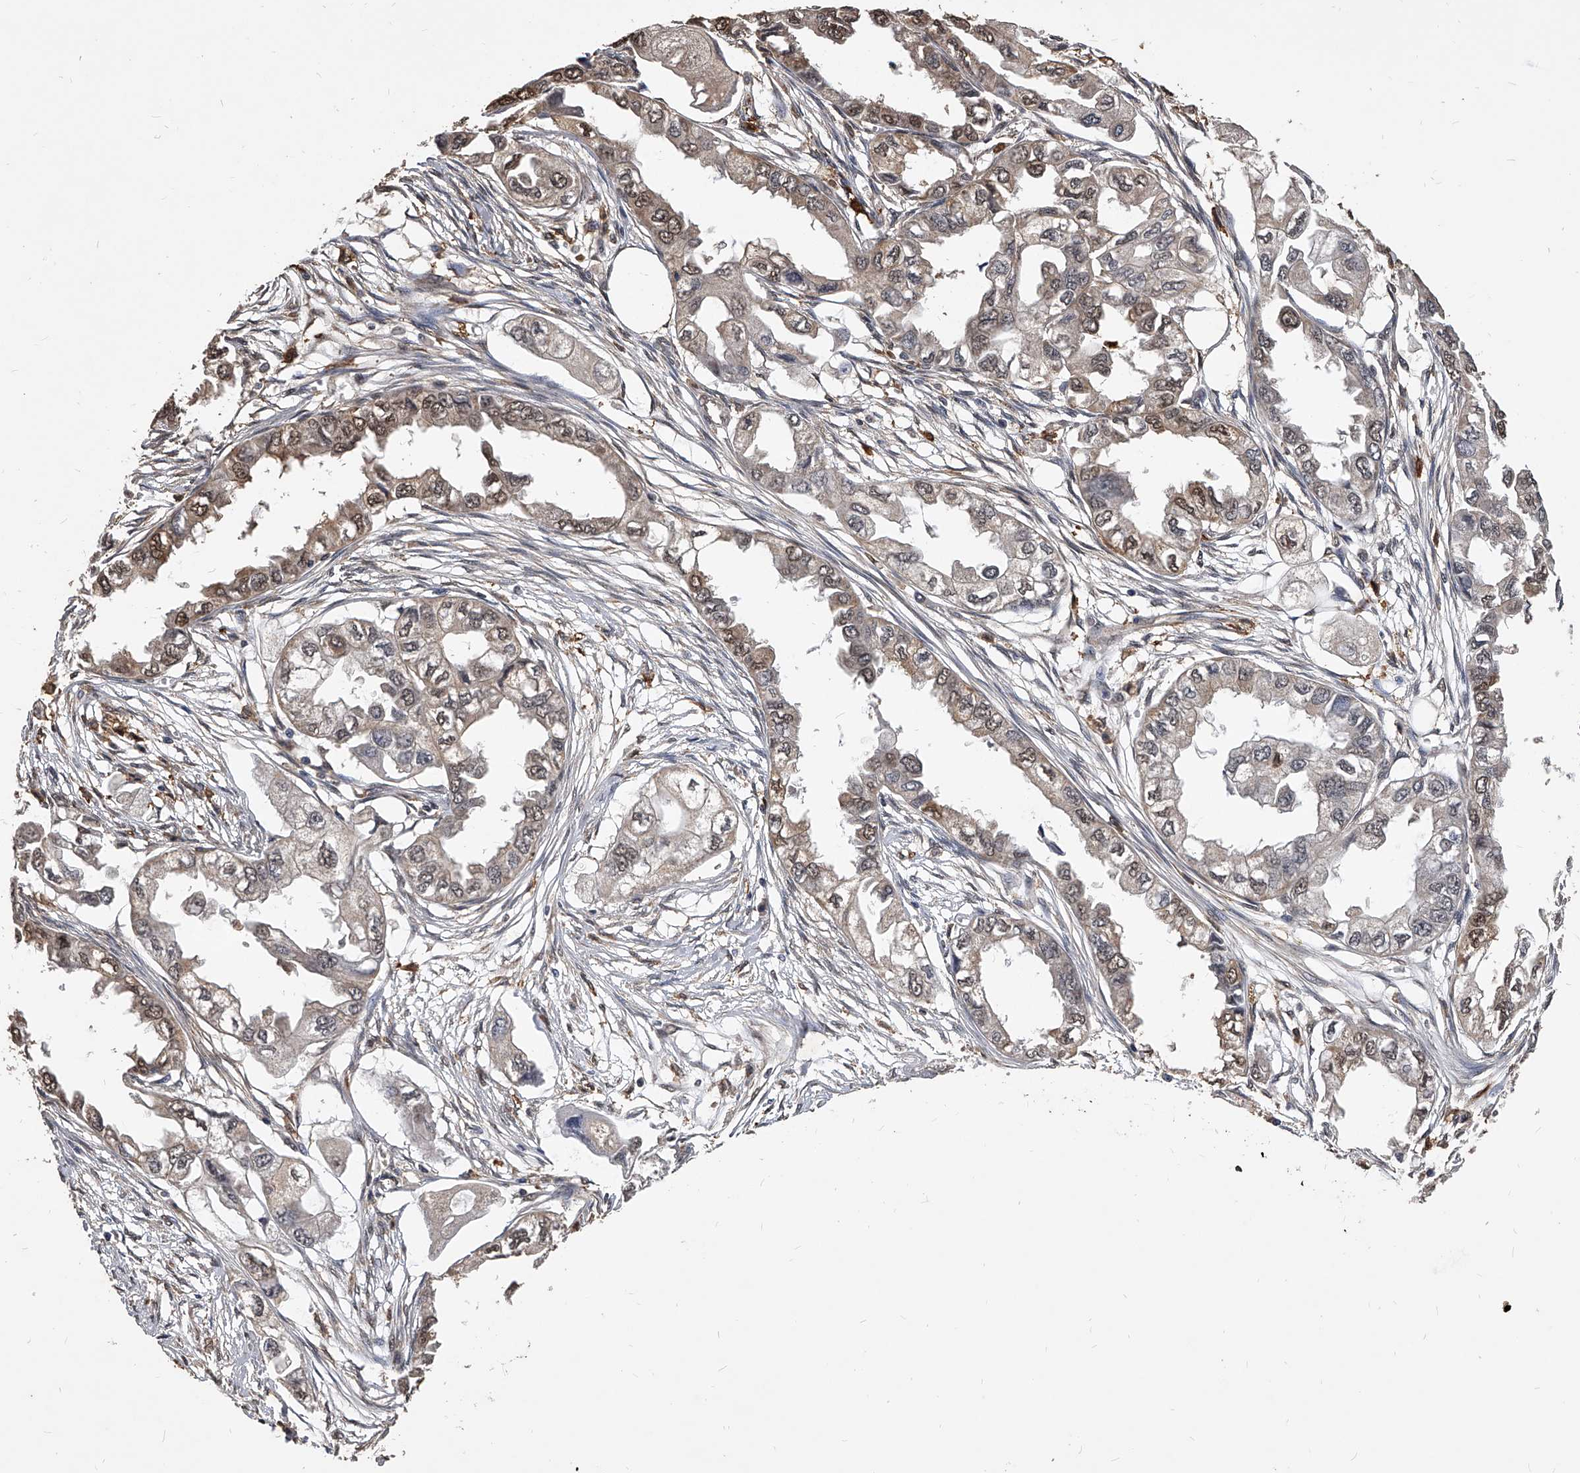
{"staining": {"intensity": "weak", "quantity": "25%-75%", "location": "cytoplasmic/membranous,nuclear"}, "tissue": "endometrial cancer", "cell_type": "Tumor cells", "image_type": "cancer", "snomed": [{"axis": "morphology", "description": "Adenocarcinoma, NOS"}, {"axis": "topography", "description": "Endometrium"}], "caption": "A high-resolution histopathology image shows IHC staining of endometrial adenocarcinoma, which displays weak cytoplasmic/membranous and nuclear positivity in about 25%-75% of tumor cells.", "gene": "FBXL4", "patient": {"sex": "female", "age": 67}}